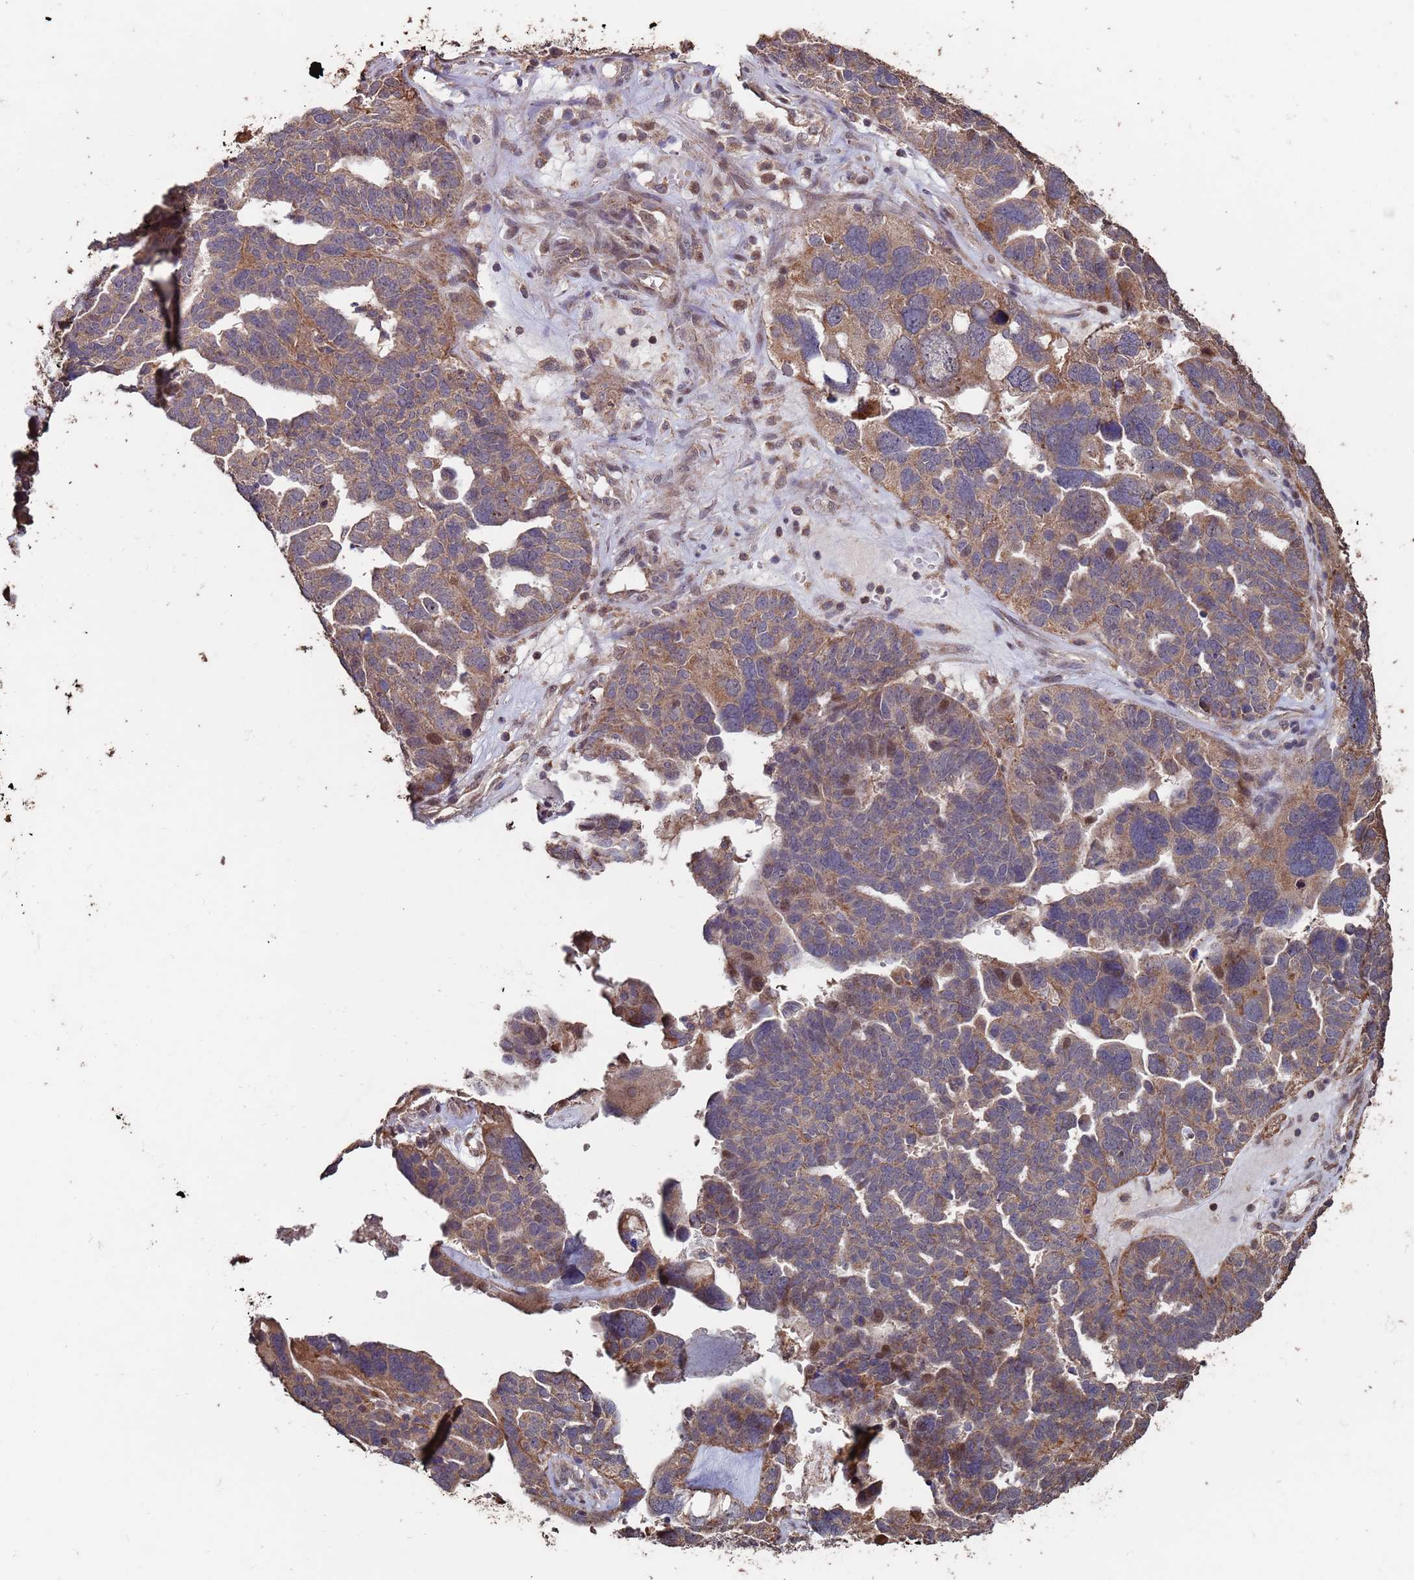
{"staining": {"intensity": "weak", "quantity": ">75%", "location": "cytoplasmic/membranous"}, "tissue": "ovarian cancer", "cell_type": "Tumor cells", "image_type": "cancer", "snomed": [{"axis": "morphology", "description": "Cystadenocarcinoma, serous, NOS"}, {"axis": "topography", "description": "Ovary"}], "caption": "Ovarian cancer (serous cystadenocarcinoma) tissue shows weak cytoplasmic/membranous expression in about >75% of tumor cells", "gene": "PRR7", "patient": {"sex": "female", "age": 59}}